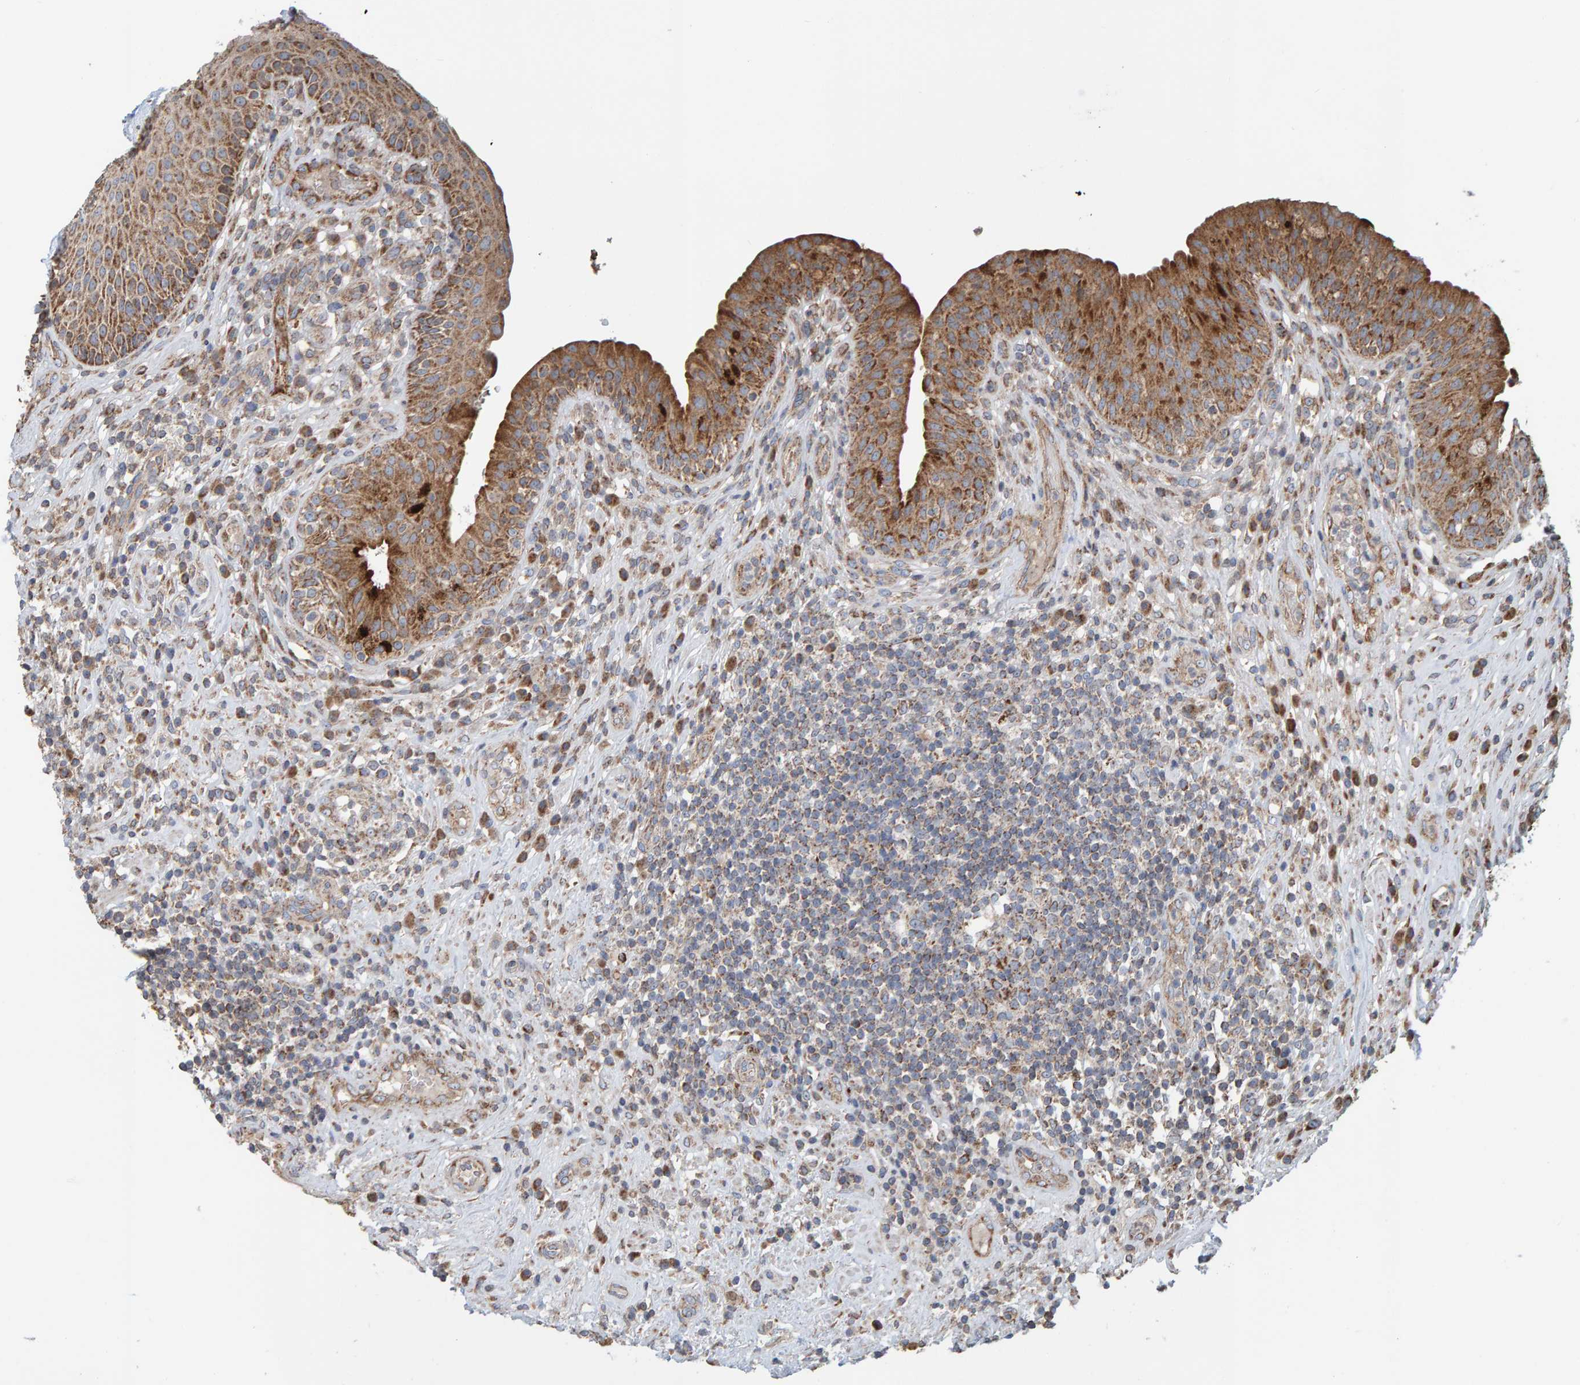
{"staining": {"intensity": "strong", "quantity": ">75%", "location": "cytoplasmic/membranous"}, "tissue": "urinary bladder", "cell_type": "Urothelial cells", "image_type": "normal", "snomed": [{"axis": "morphology", "description": "Normal tissue, NOS"}, {"axis": "topography", "description": "Urinary bladder"}], "caption": "Protein staining reveals strong cytoplasmic/membranous expression in about >75% of urothelial cells in benign urinary bladder.", "gene": "MRPL45", "patient": {"sex": "female", "age": 62}}